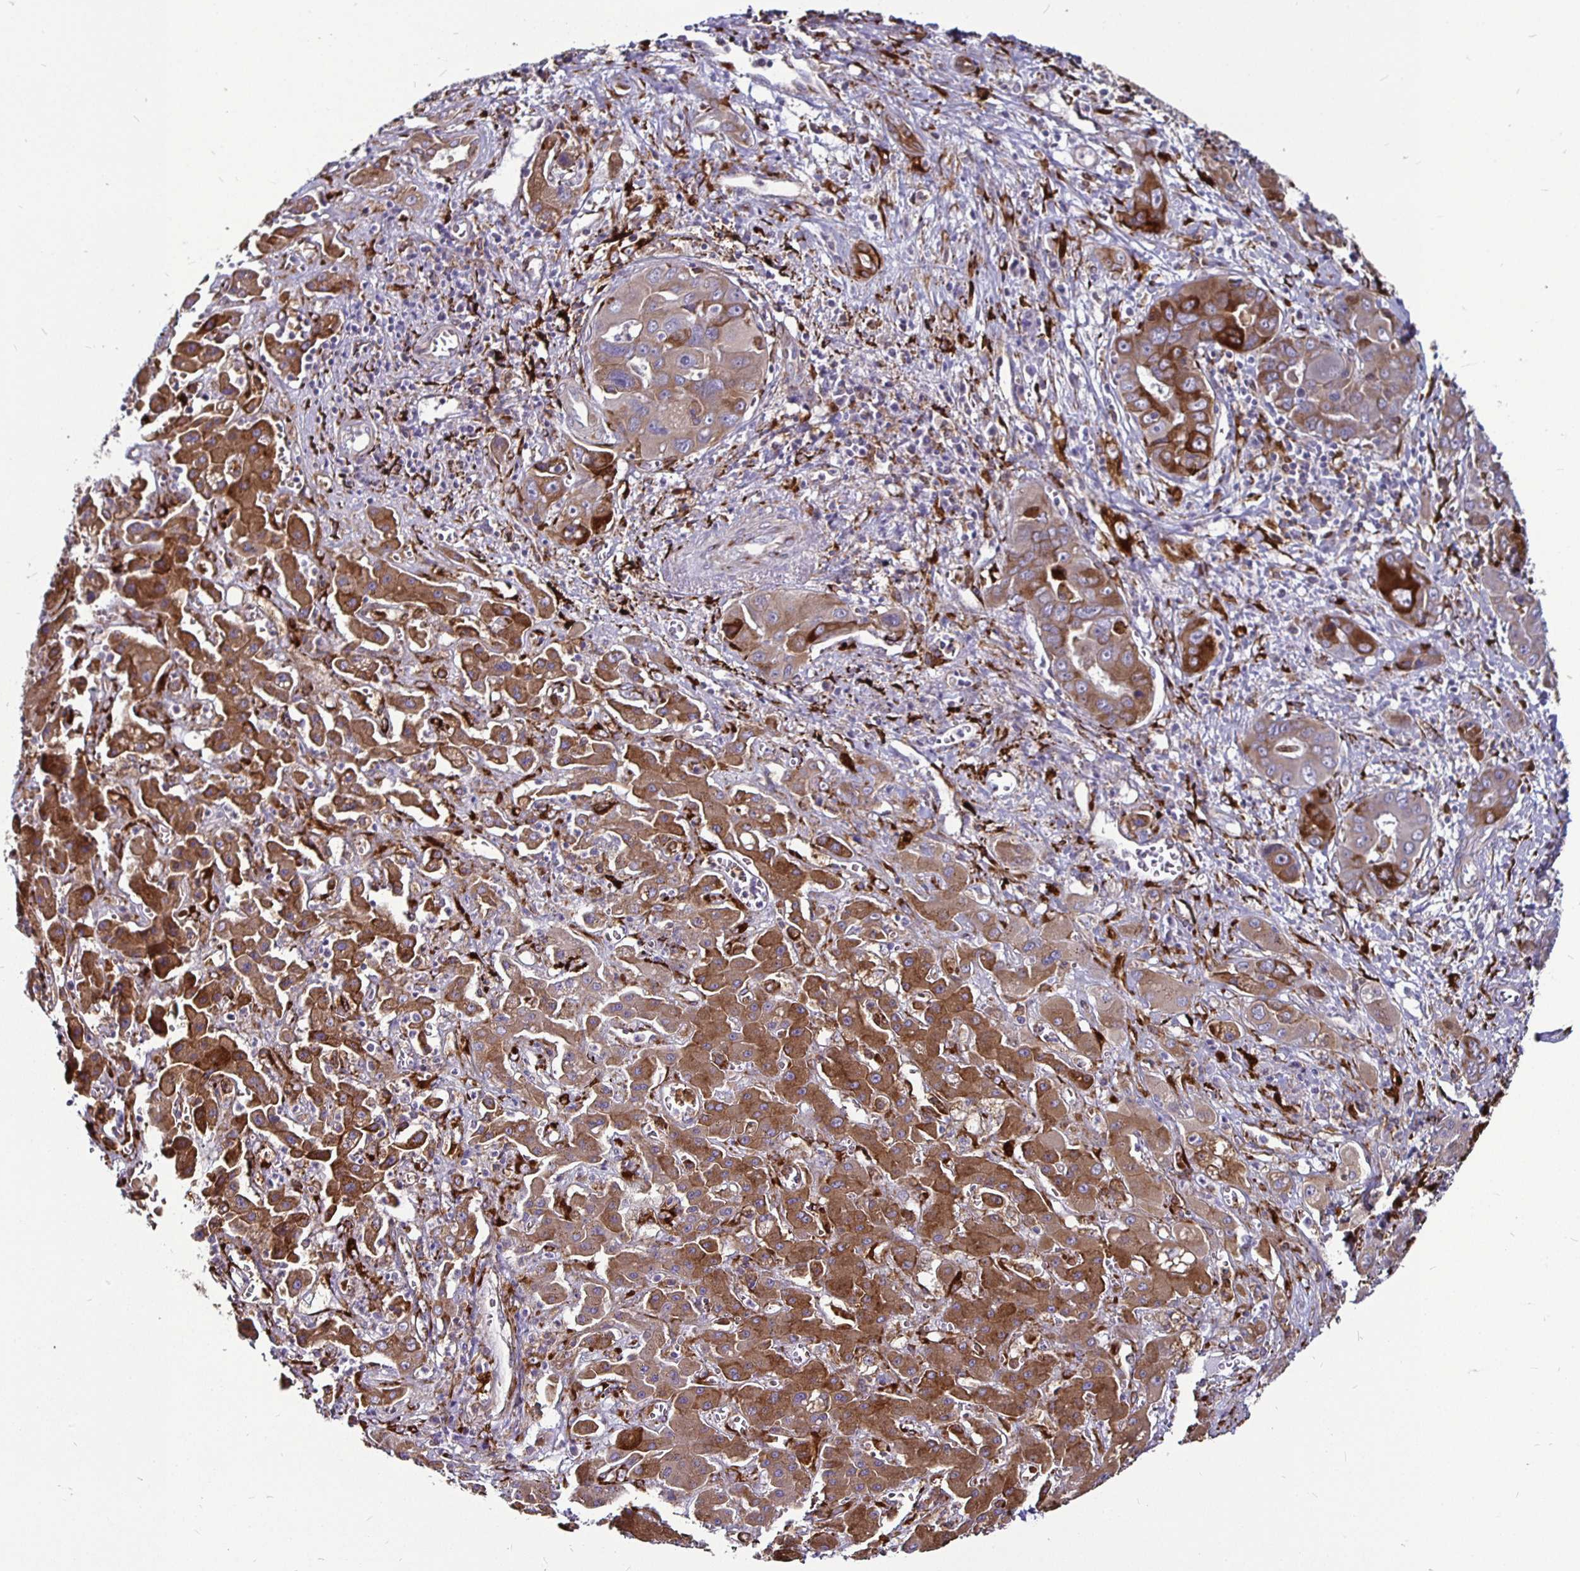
{"staining": {"intensity": "strong", "quantity": "<25%", "location": "cytoplasmic/membranous"}, "tissue": "liver cancer", "cell_type": "Tumor cells", "image_type": "cancer", "snomed": [{"axis": "morphology", "description": "Cholangiocarcinoma"}, {"axis": "topography", "description": "Liver"}], "caption": "Brown immunohistochemical staining in human liver cancer shows strong cytoplasmic/membranous positivity in approximately <25% of tumor cells.", "gene": "P4HA2", "patient": {"sex": "male", "age": 67}}